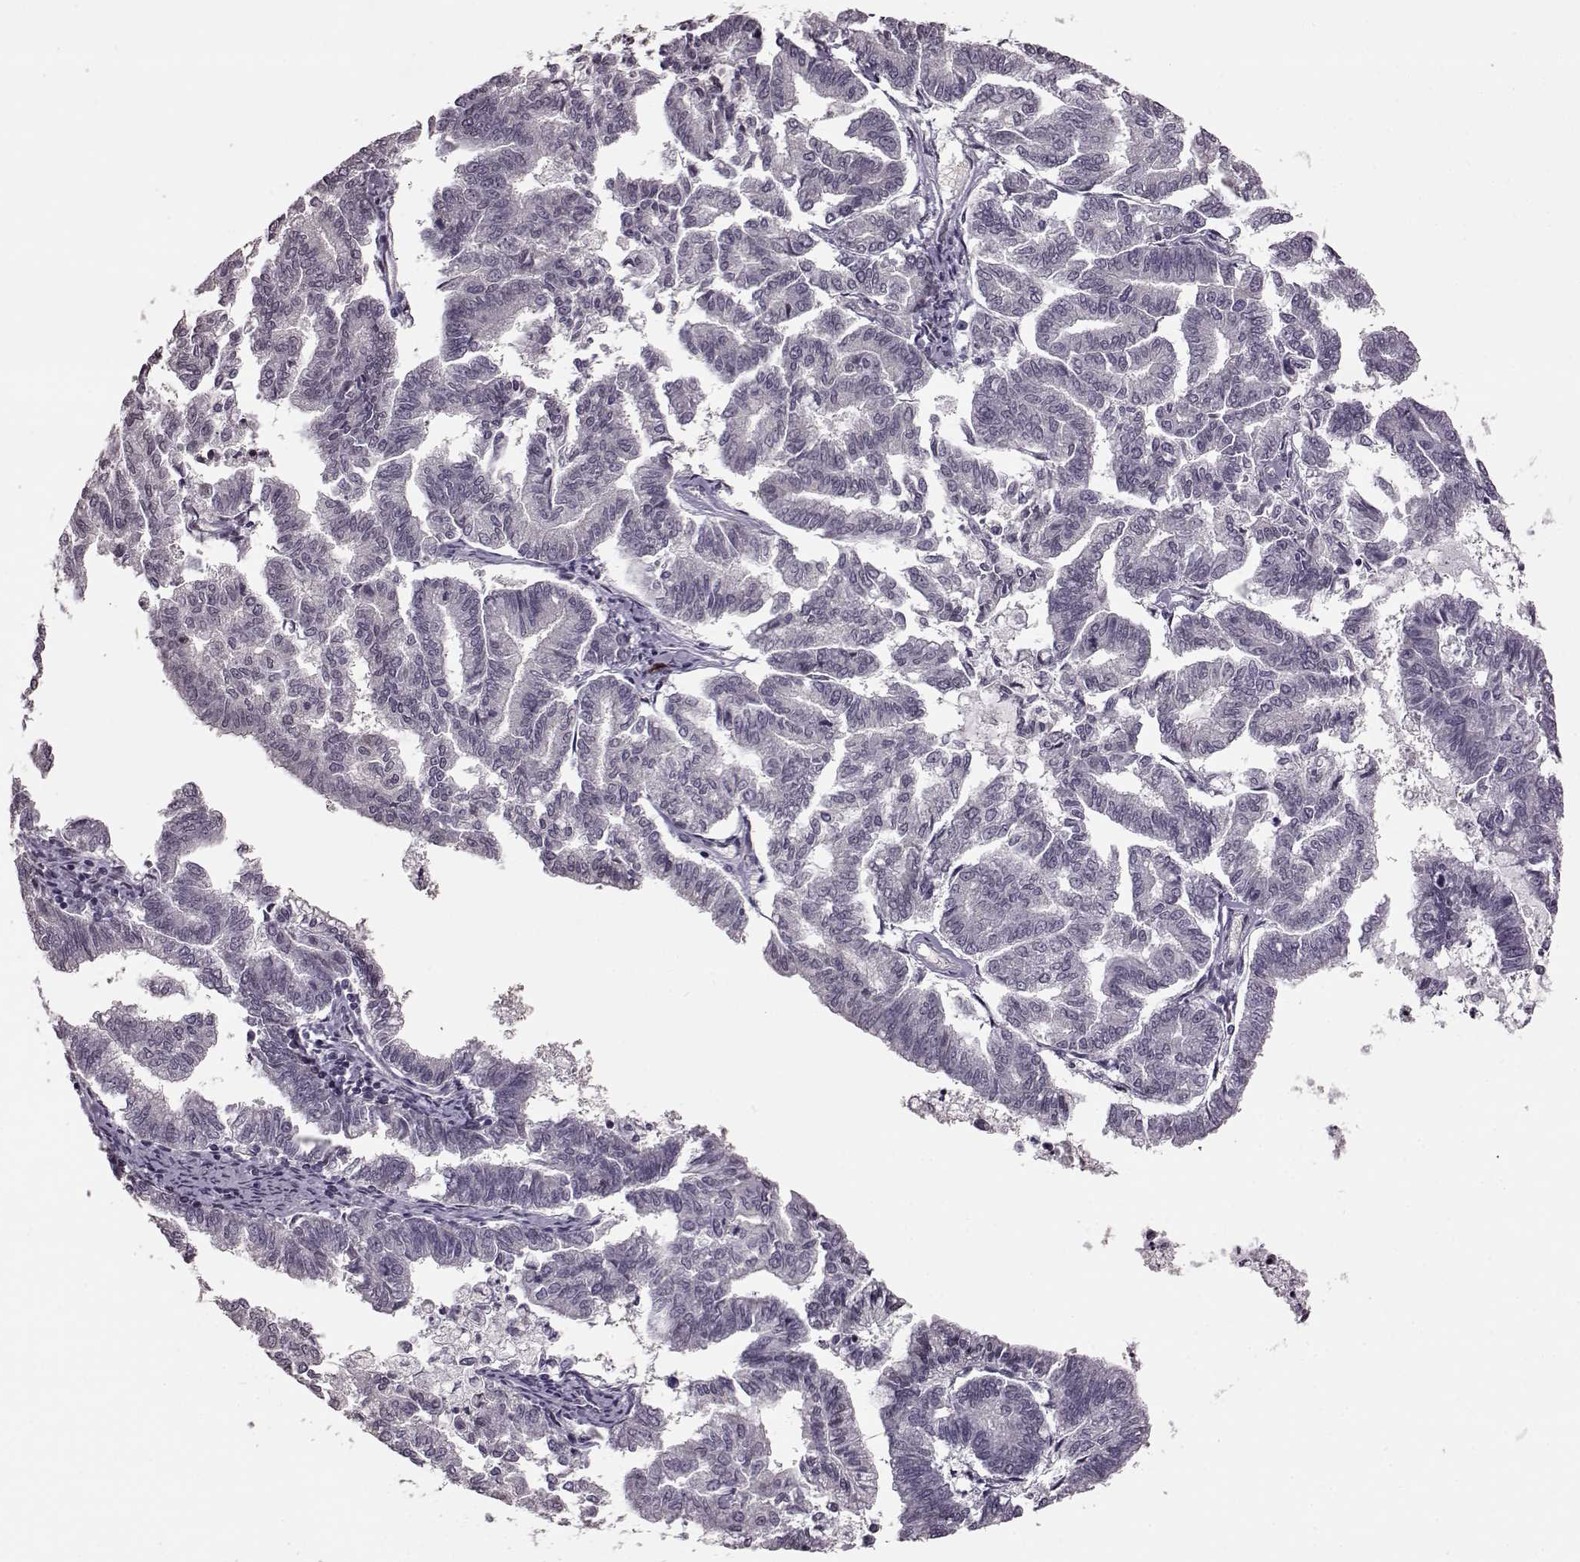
{"staining": {"intensity": "negative", "quantity": "none", "location": "none"}, "tissue": "endometrial cancer", "cell_type": "Tumor cells", "image_type": "cancer", "snomed": [{"axis": "morphology", "description": "Adenocarcinoma, NOS"}, {"axis": "topography", "description": "Endometrium"}], "caption": "The image reveals no staining of tumor cells in endometrial adenocarcinoma.", "gene": "STX1B", "patient": {"sex": "female", "age": 79}}